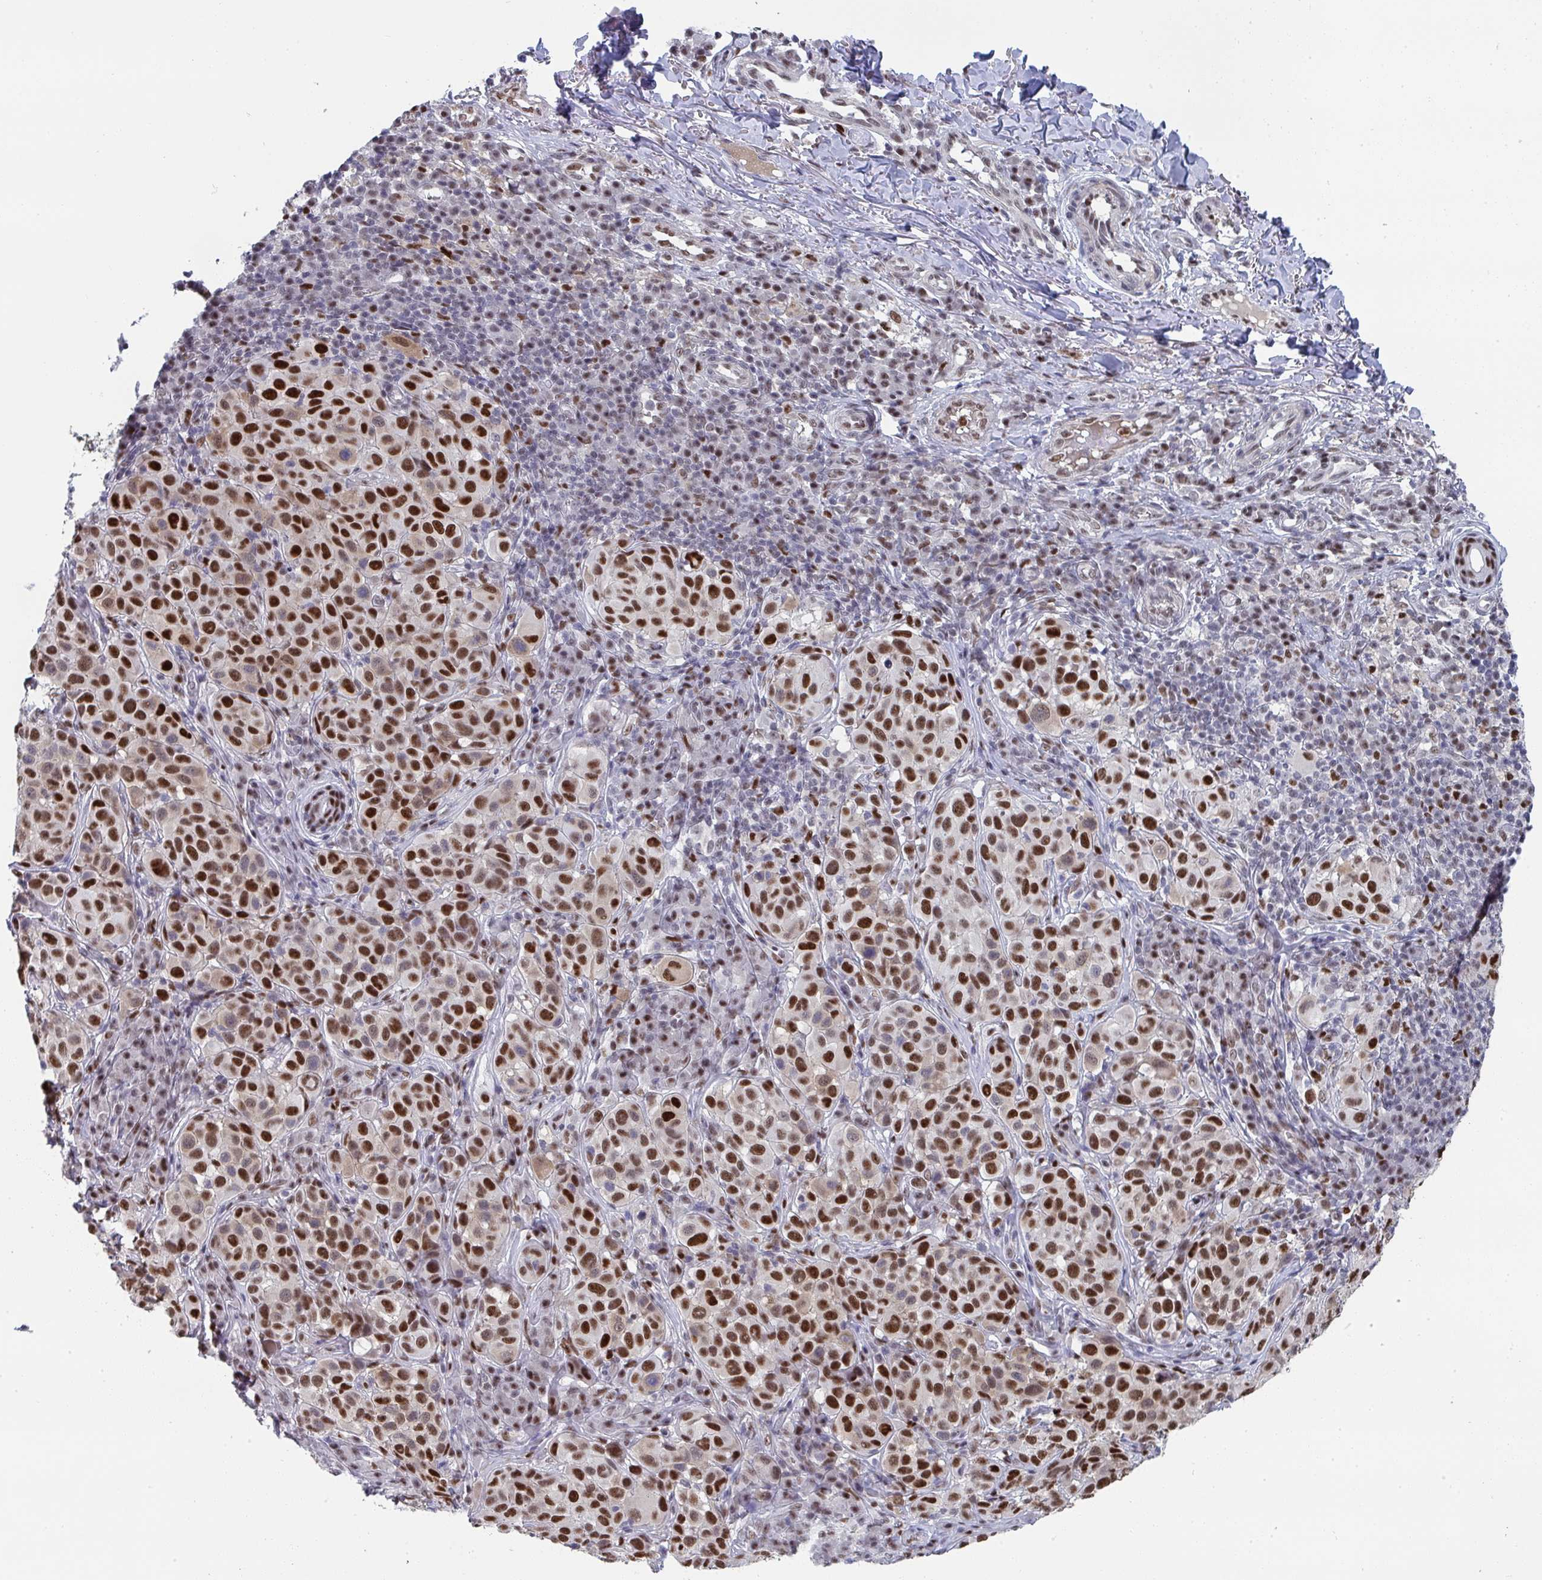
{"staining": {"intensity": "strong", "quantity": ">75%", "location": "nuclear"}, "tissue": "melanoma", "cell_type": "Tumor cells", "image_type": "cancer", "snomed": [{"axis": "morphology", "description": "Malignant melanoma, NOS"}, {"axis": "topography", "description": "Skin"}], "caption": "High-magnification brightfield microscopy of melanoma stained with DAB (brown) and counterstained with hematoxylin (blue). tumor cells exhibit strong nuclear staining is present in about>75% of cells. (DAB = brown stain, brightfield microscopy at high magnification).", "gene": "JDP2", "patient": {"sex": "male", "age": 38}}